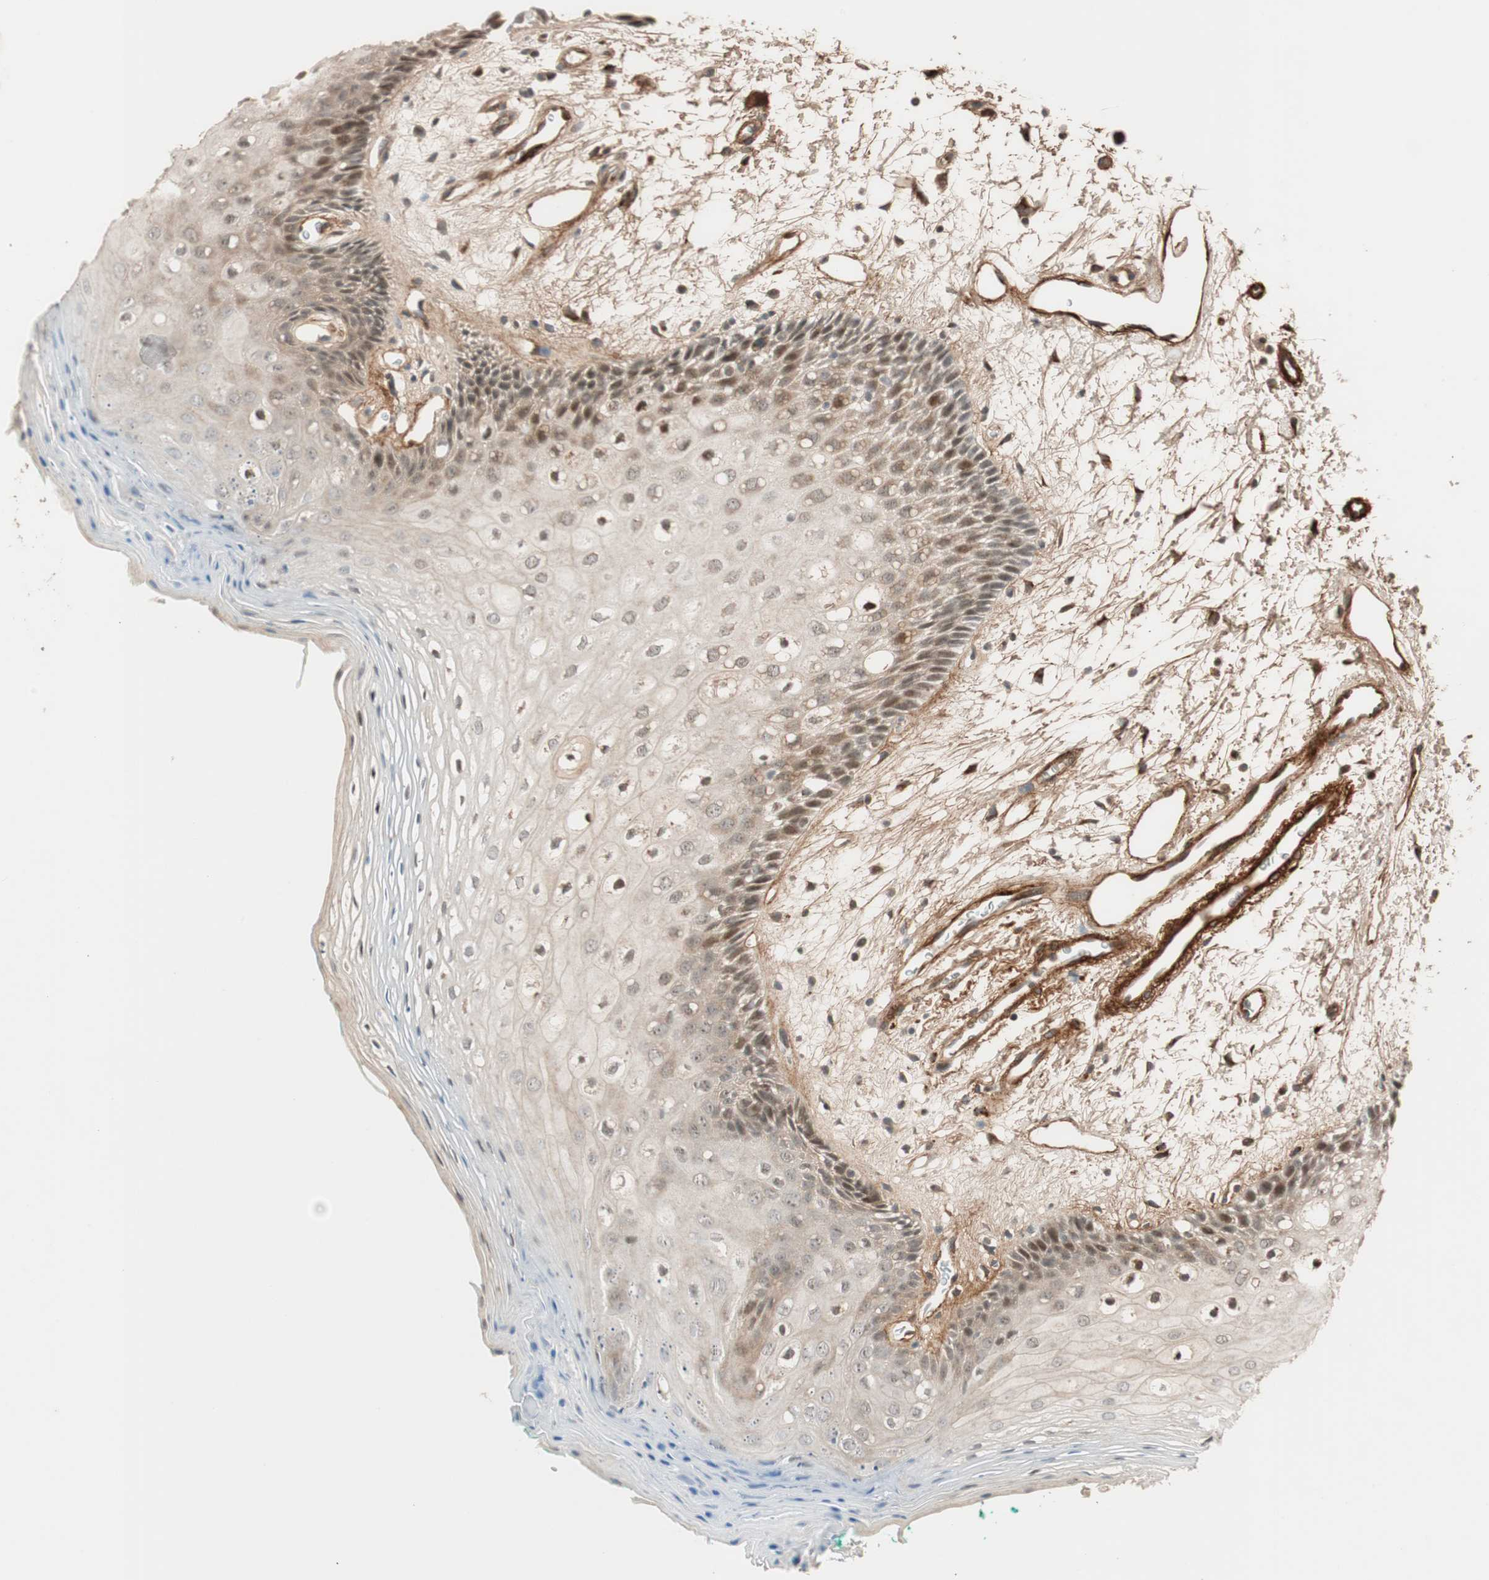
{"staining": {"intensity": "moderate", "quantity": "25%-75%", "location": "cytoplasmic/membranous,nuclear"}, "tissue": "oral mucosa", "cell_type": "Squamous epithelial cells", "image_type": "normal", "snomed": [{"axis": "morphology", "description": "Normal tissue, NOS"}, {"axis": "topography", "description": "Skeletal muscle"}, {"axis": "topography", "description": "Oral tissue"}, {"axis": "topography", "description": "Peripheral nerve tissue"}], "caption": "DAB immunohistochemical staining of normal human oral mucosa demonstrates moderate cytoplasmic/membranous,nuclear protein expression in about 25%-75% of squamous epithelial cells.", "gene": "EPHA6", "patient": {"sex": "female", "age": 84}}